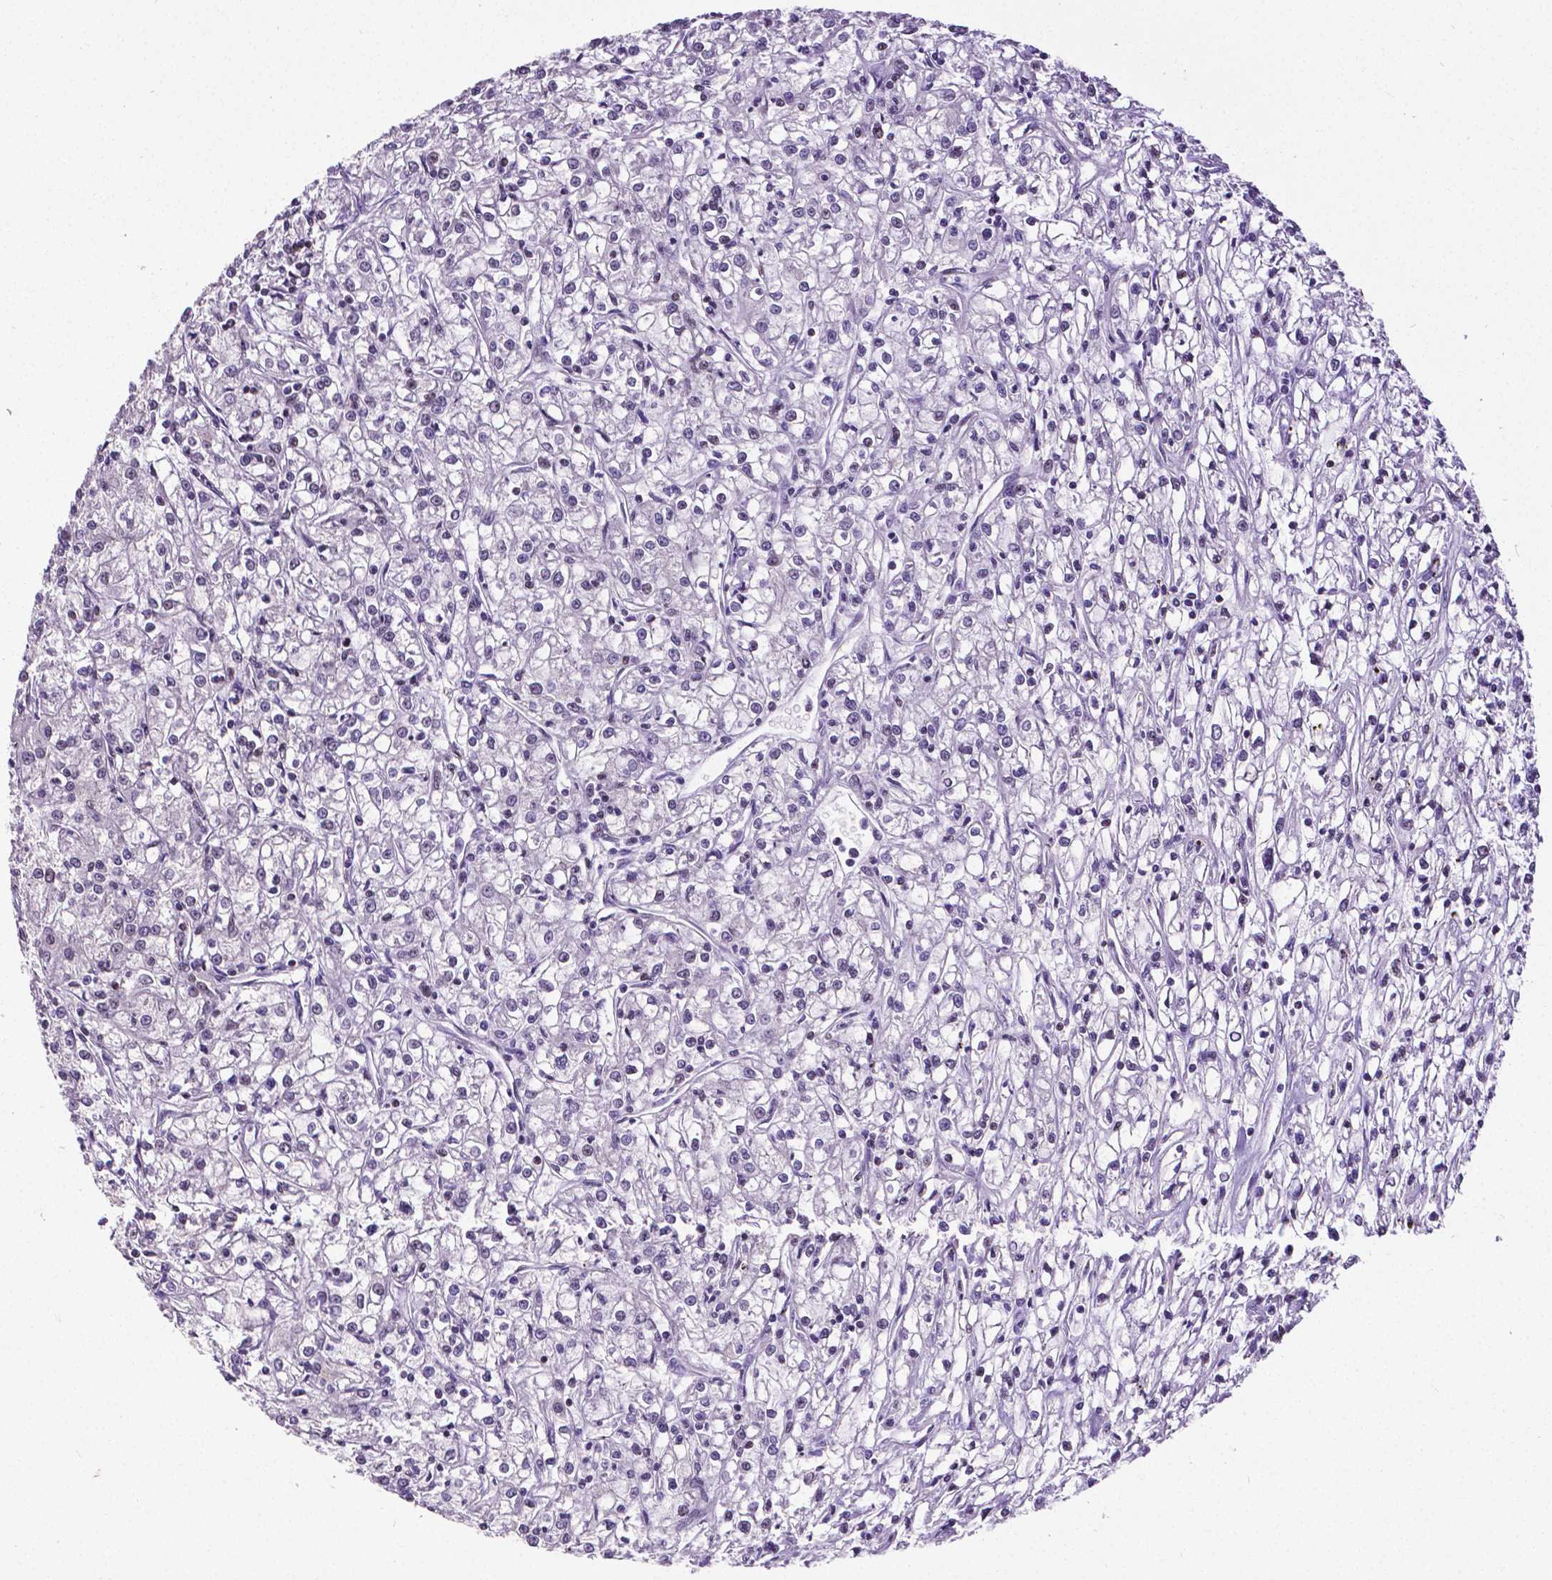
{"staining": {"intensity": "negative", "quantity": "none", "location": "none"}, "tissue": "renal cancer", "cell_type": "Tumor cells", "image_type": "cancer", "snomed": [{"axis": "morphology", "description": "Adenocarcinoma, NOS"}, {"axis": "topography", "description": "Kidney"}], "caption": "This is an immunohistochemistry (IHC) micrograph of human adenocarcinoma (renal). There is no positivity in tumor cells.", "gene": "REST", "patient": {"sex": "female", "age": 59}}